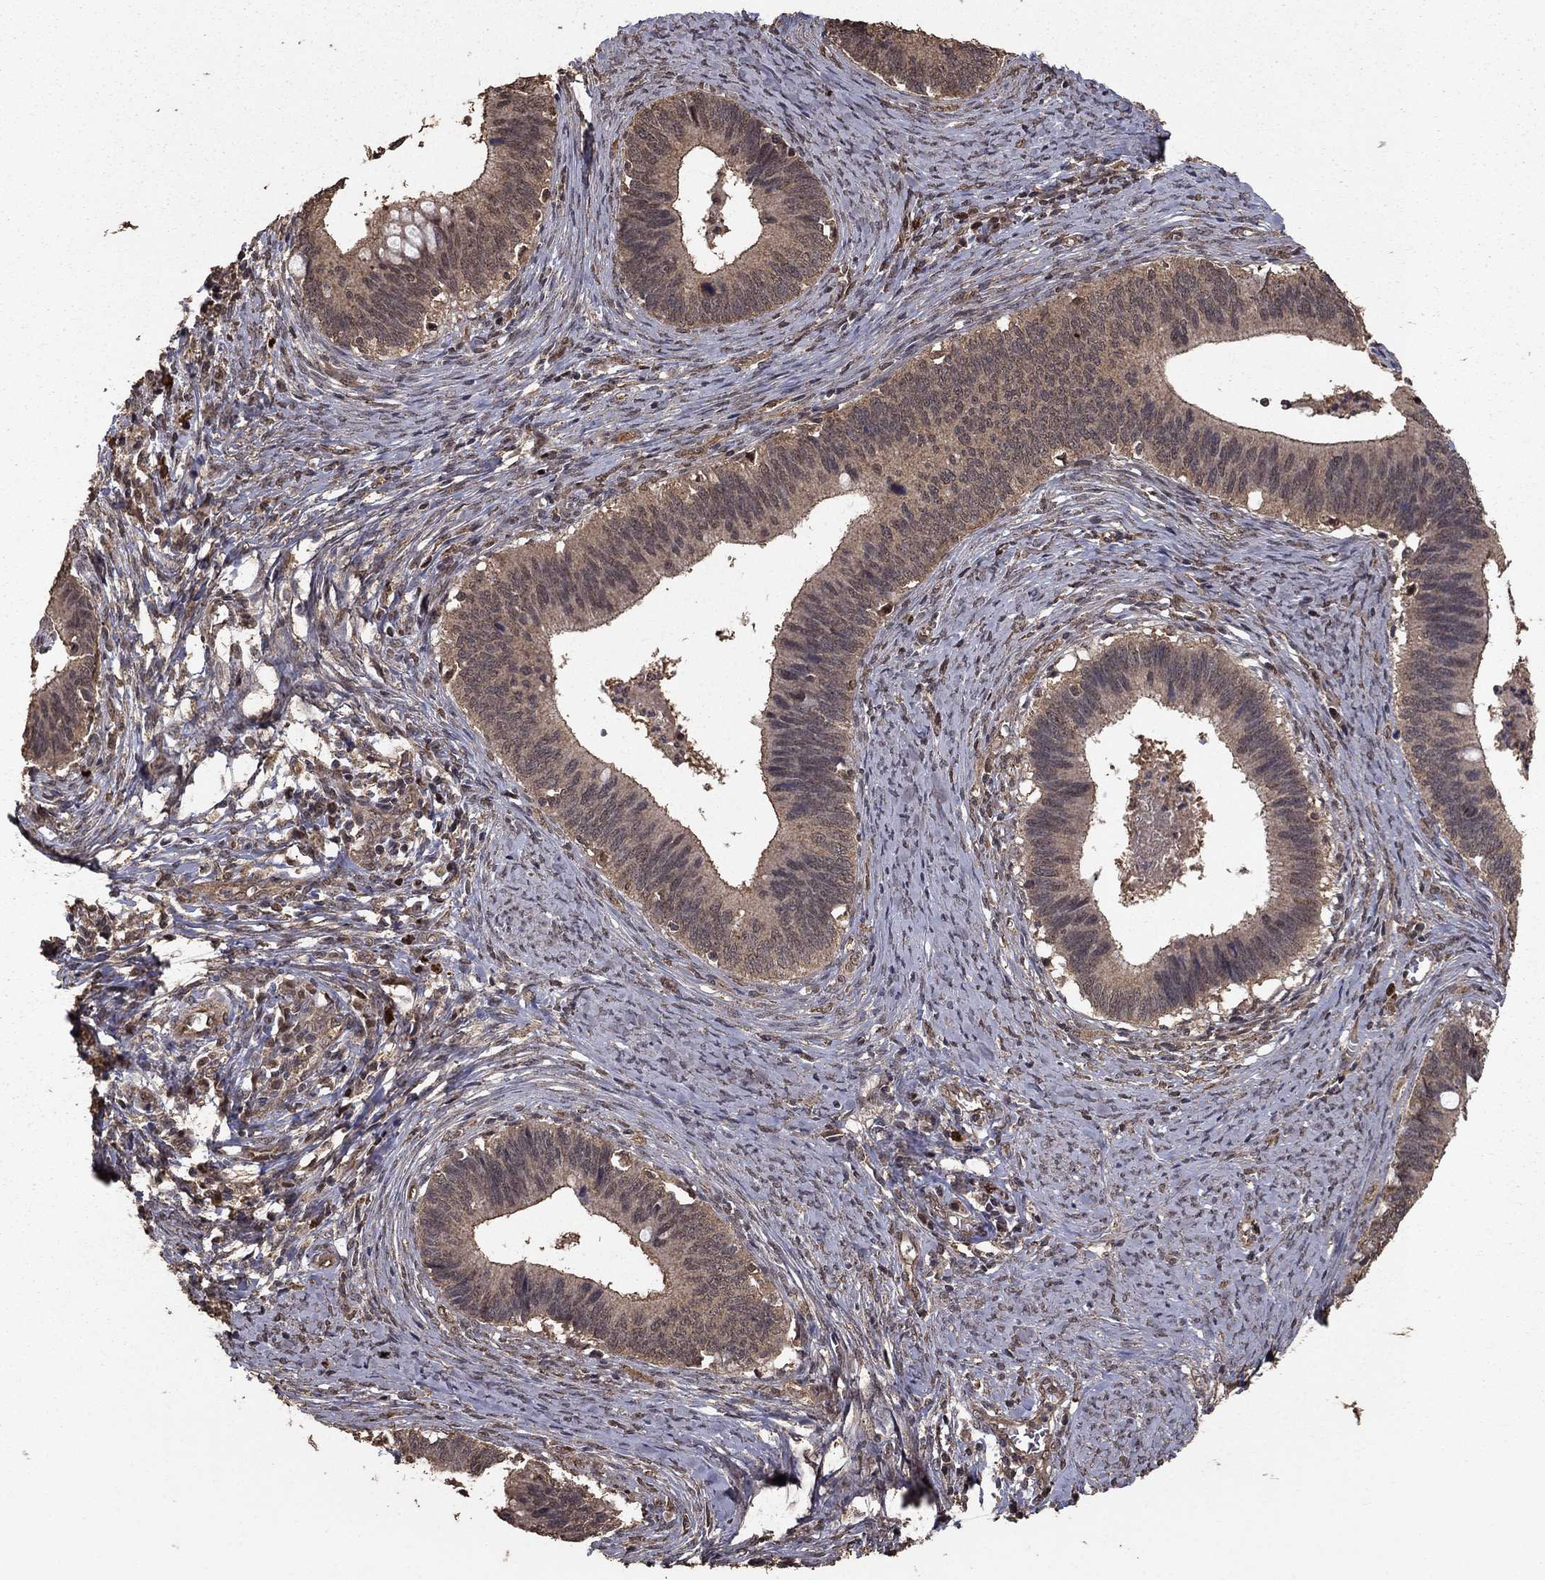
{"staining": {"intensity": "weak", "quantity": "25%-75%", "location": "cytoplasmic/membranous"}, "tissue": "cervical cancer", "cell_type": "Tumor cells", "image_type": "cancer", "snomed": [{"axis": "morphology", "description": "Adenocarcinoma, NOS"}, {"axis": "topography", "description": "Cervix"}], "caption": "Protein analysis of adenocarcinoma (cervical) tissue demonstrates weak cytoplasmic/membranous expression in approximately 25%-75% of tumor cells.", "gene": "PRDM1", "patient": {"sex": "female", "age": 42}}